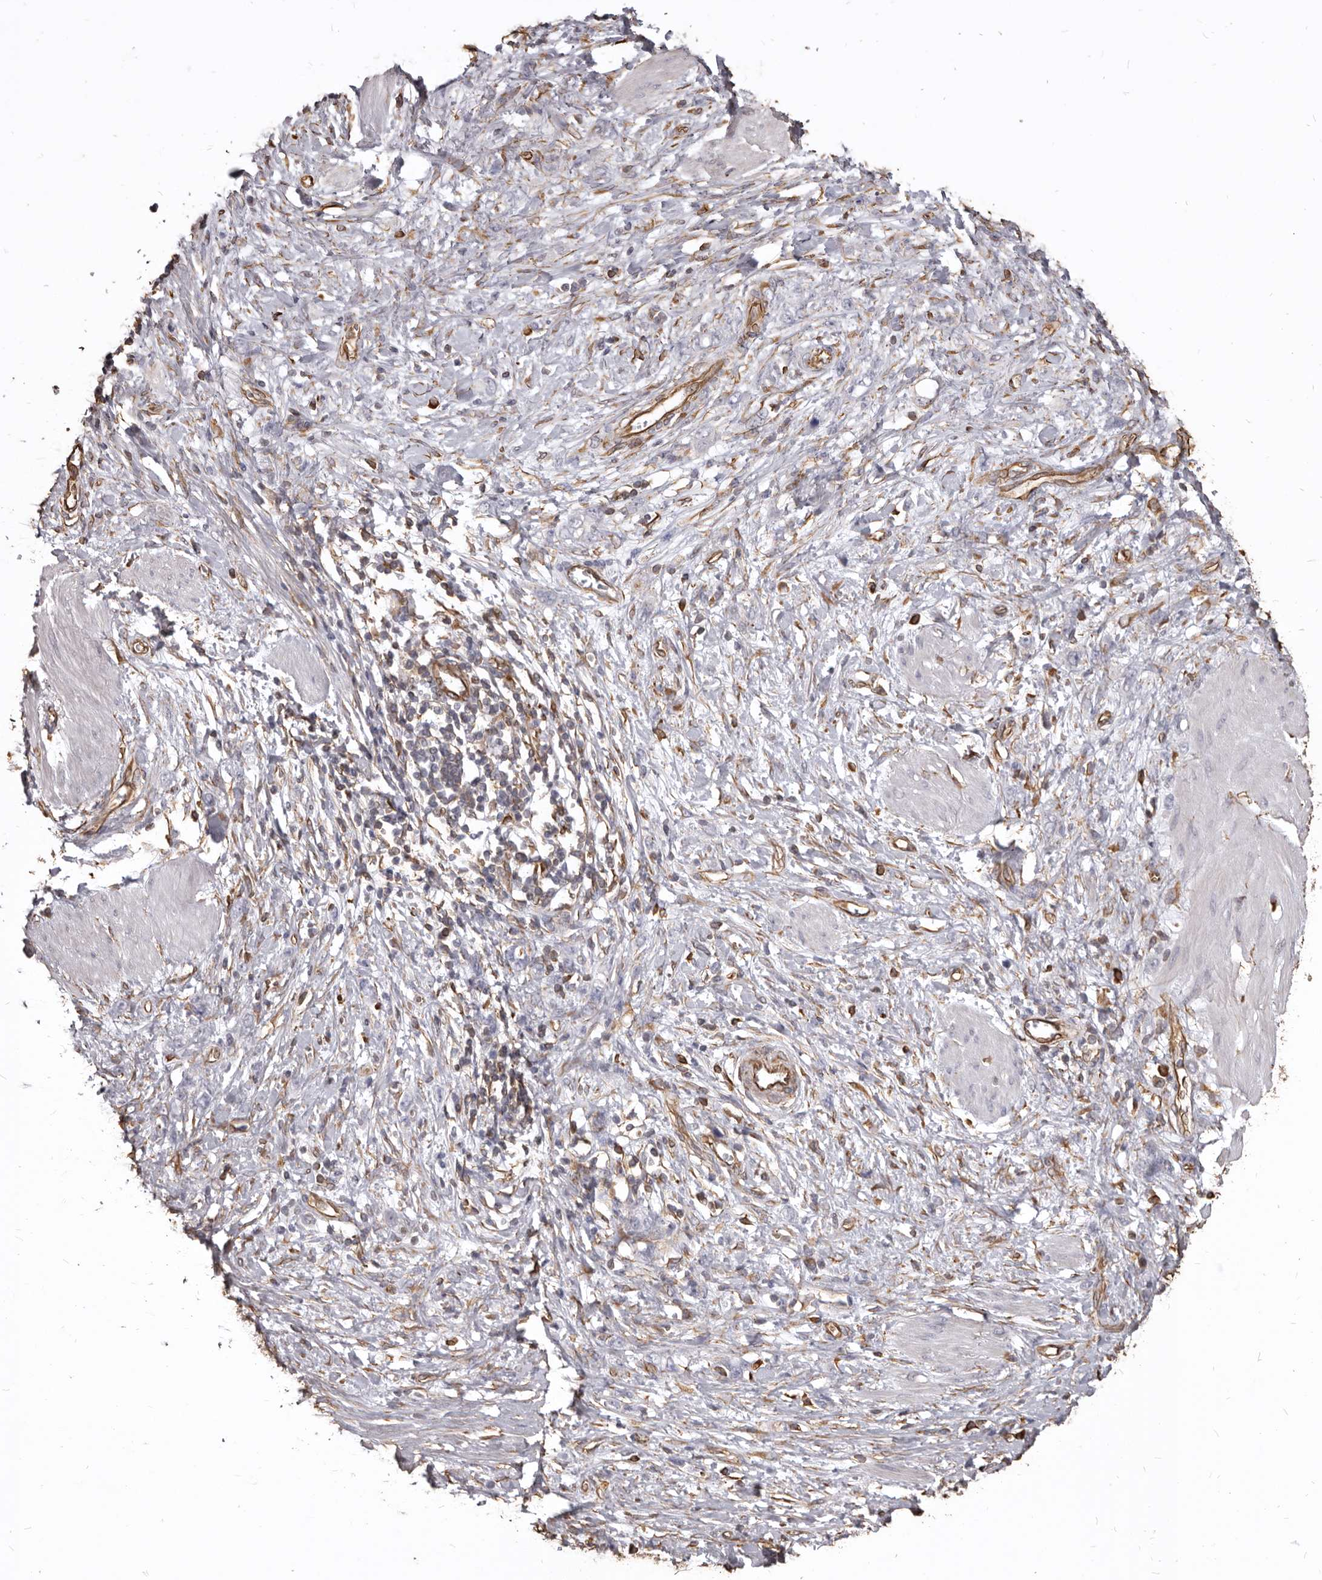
{"staining": {"intensity": "negative", "quantity": "none", "location": "none"}, "tissue": "stomach cancer", "cell_type": "Tumor cells", "image_type": "cancer", "snomed": [{"axis": "morphology", "description": "Adenocarcinoma, NOS"}, {"axis": "topography", "description": "Stomach"}], "caption": "The immunohistochemistry (IHC) photomicrograph has no significant staining in tumor cells of stomach adenocarcinoma tissue.", "gene": "MTURN", "patient": {"sex": "female", "age": 76}}